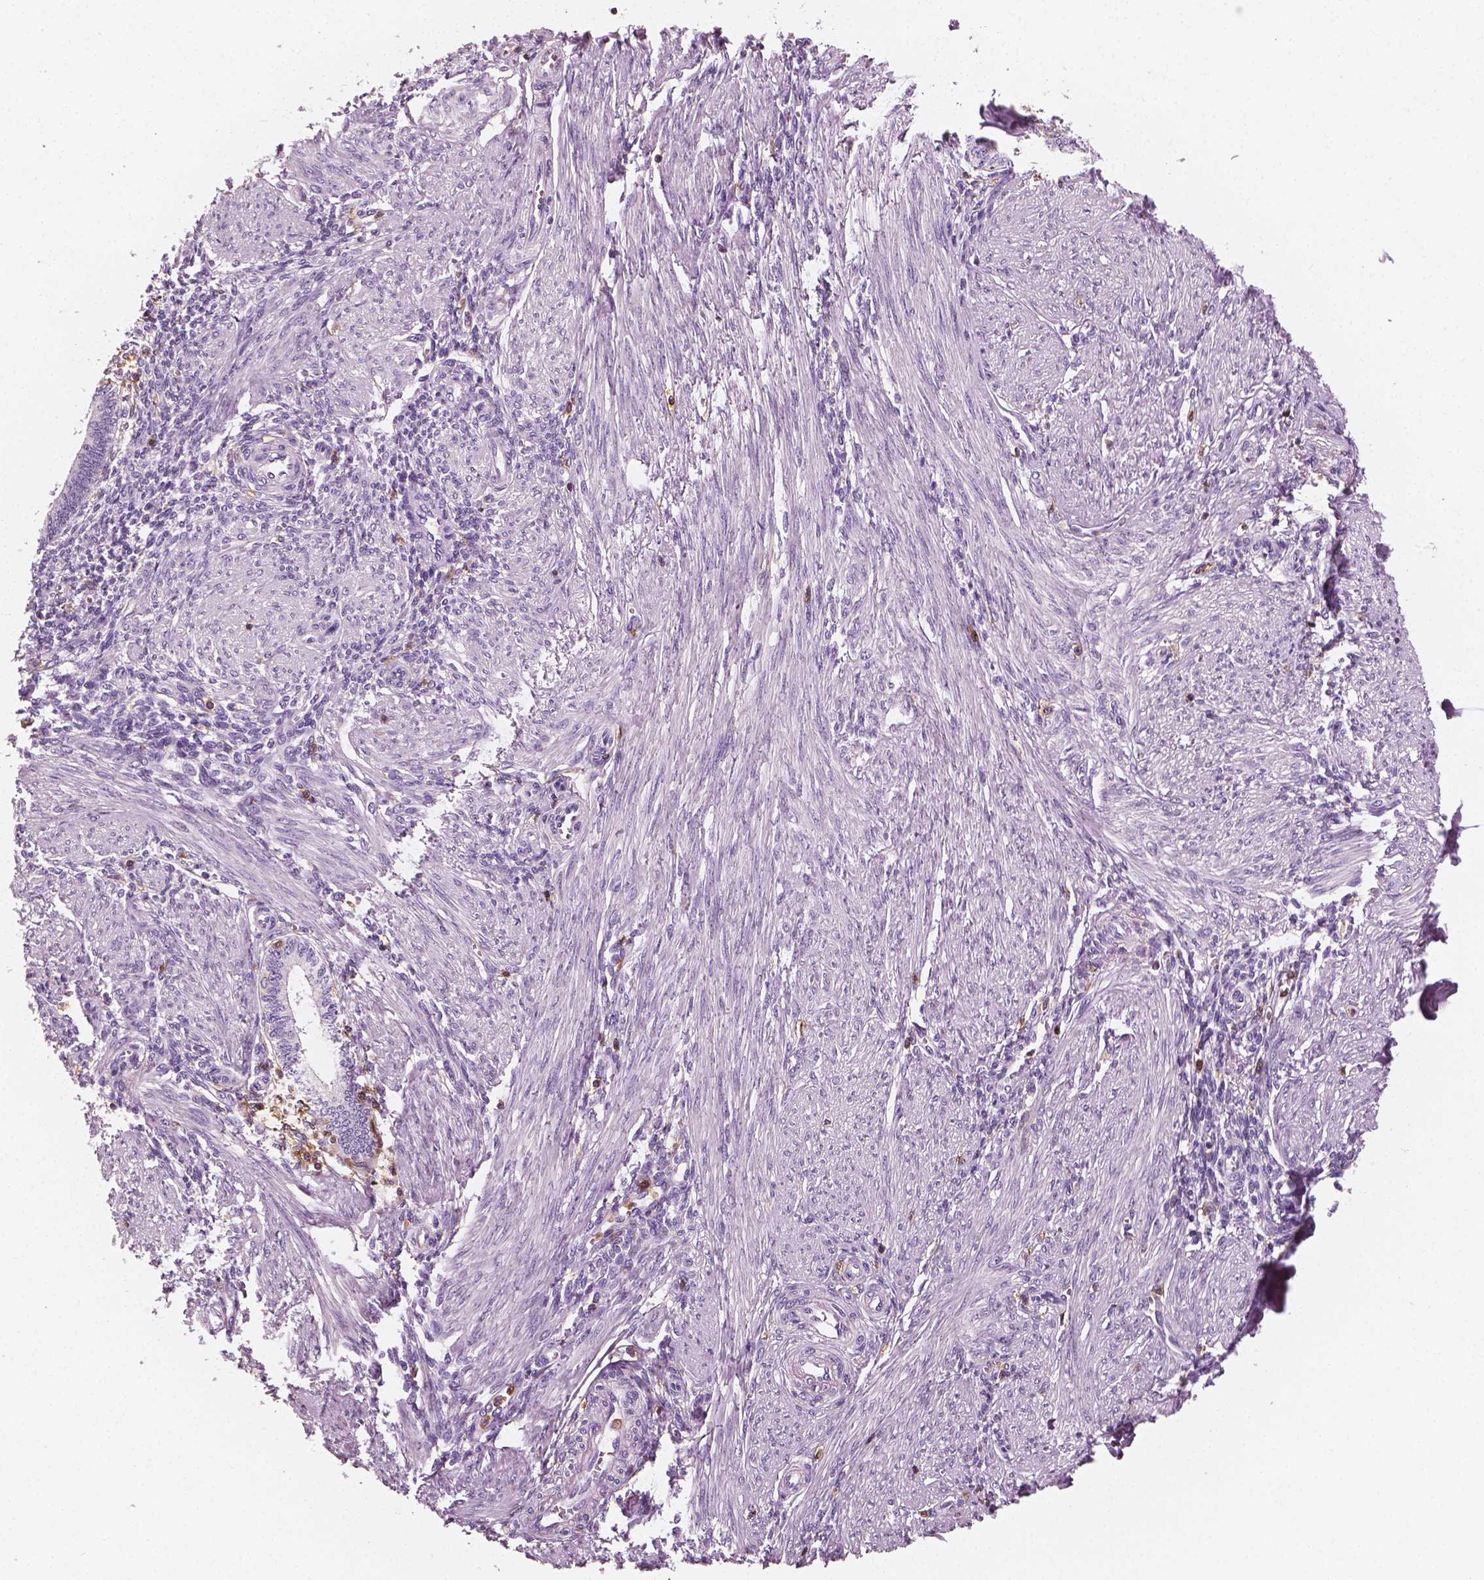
{"staining": {"intensity": "moderate", "quantity": "<25%", "location": "cytoplasmic/membranous"}, "tissue": "endometrium", "cell_type": "Cells in endometrial stroma", "image_type": "normal", "snomed": [{"axis": "morphology", "description": "Normal tissue, NOS"}, {"axis": "topography", "description": "Endometrium"}], "caption": "An IHC image of unremarkable tissue is shown. Protein staining in brown highlights moderate cytoplasmic/membranous positivity in endometrium within cells in endometrial stroma.", "gene": "PTPRC", "patient": {"sex": "female", "age": 42}}